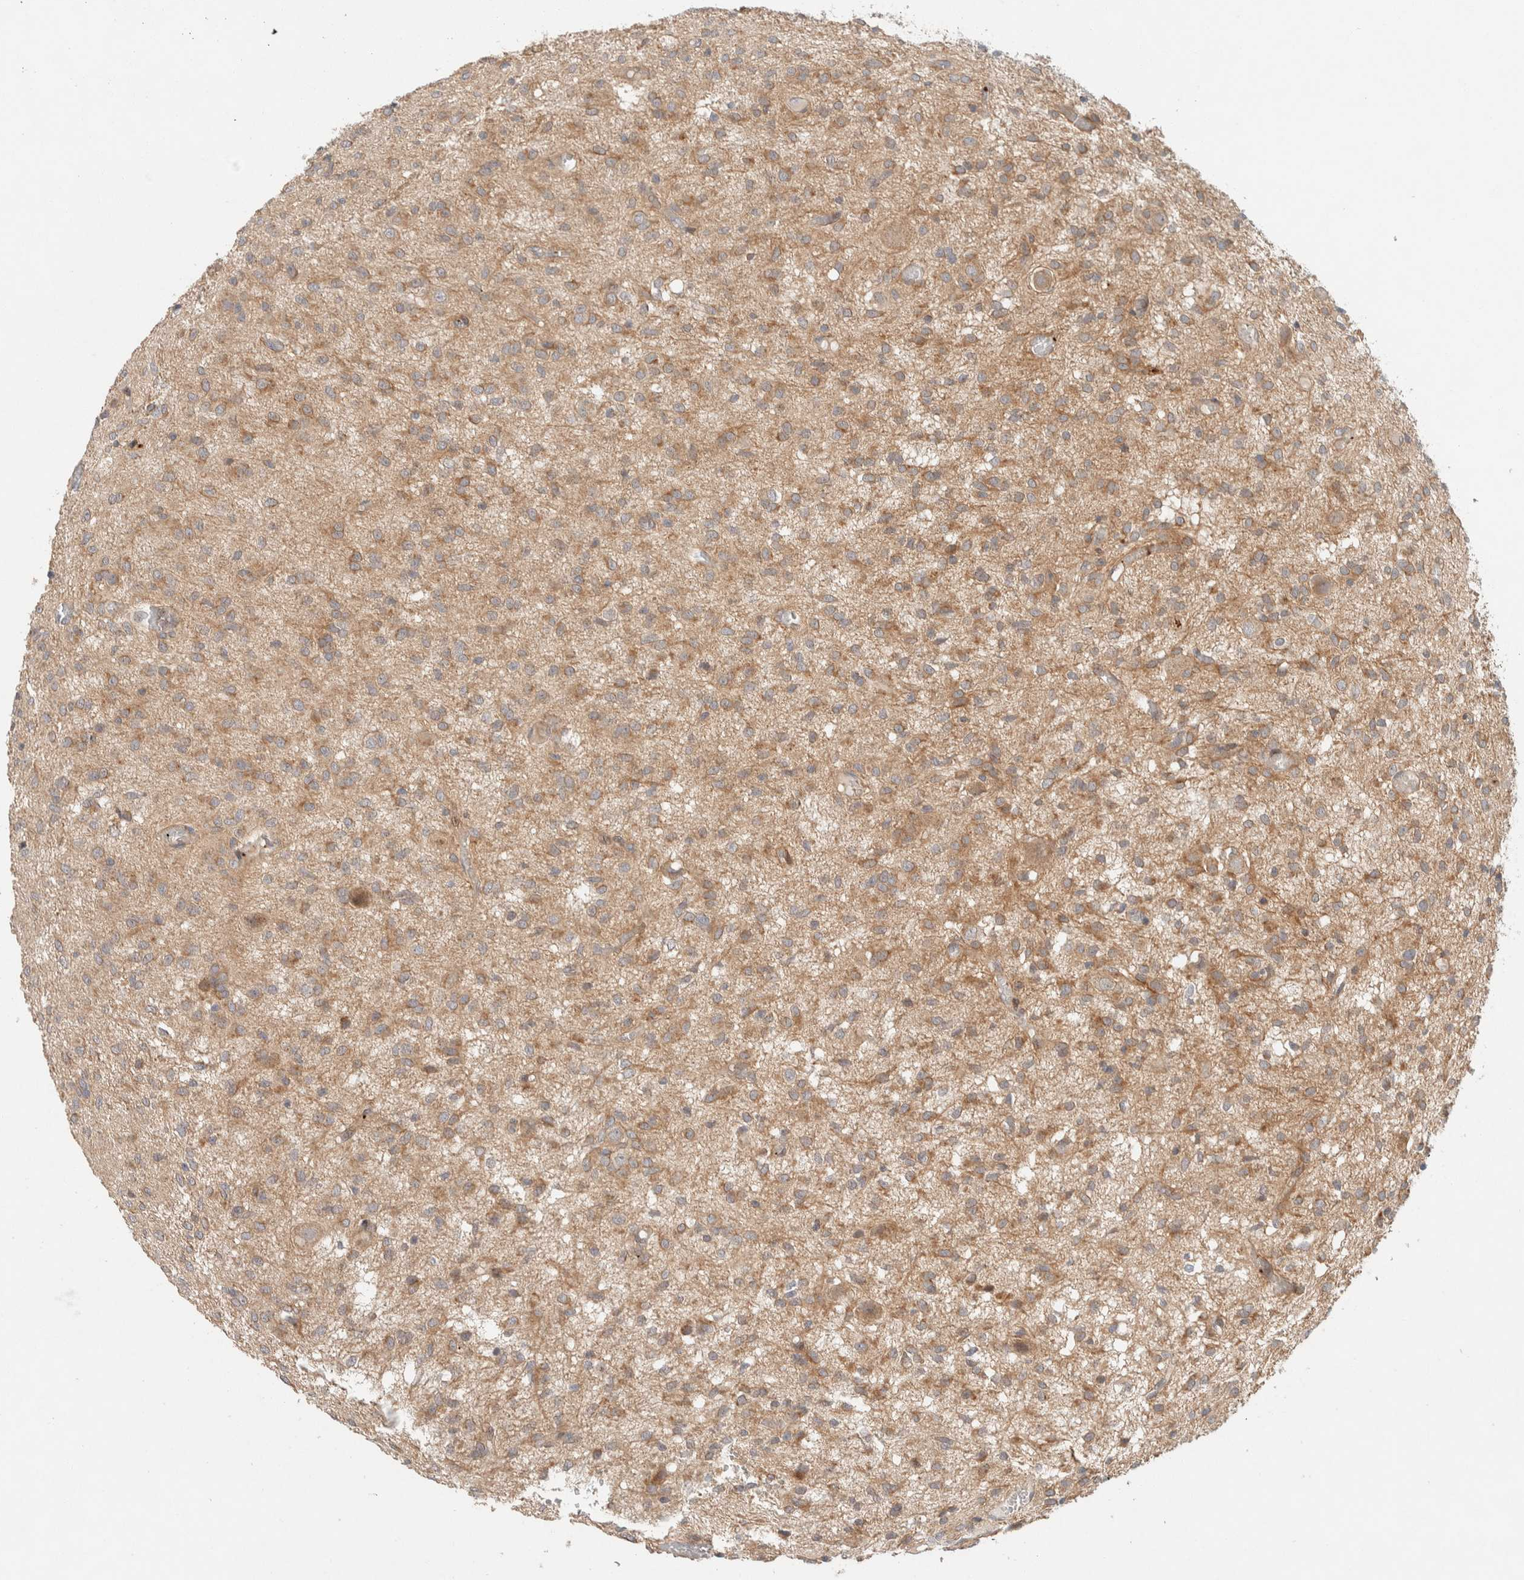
{"staining": {"intensity": "weak", "quantity": ">75%", "location": "cytoplasmic/membranous"}, "tissue": "glioma", "cell_type": "Tumor cells", "image_type": "cancer", "snomed": [{"axis": "morphology", "description": "Glioma, malignant, High grade"}, {"axis": "topography", "description": "Brain"}], "caption": "Brown immunohistochemical staining in human malignant glioma (high-grade) displays weak cytoplasmic/membranous expression in about >75% of tumor cells.", "gene": "KIF9", "patient": {"sex": "female", "age": 59}}